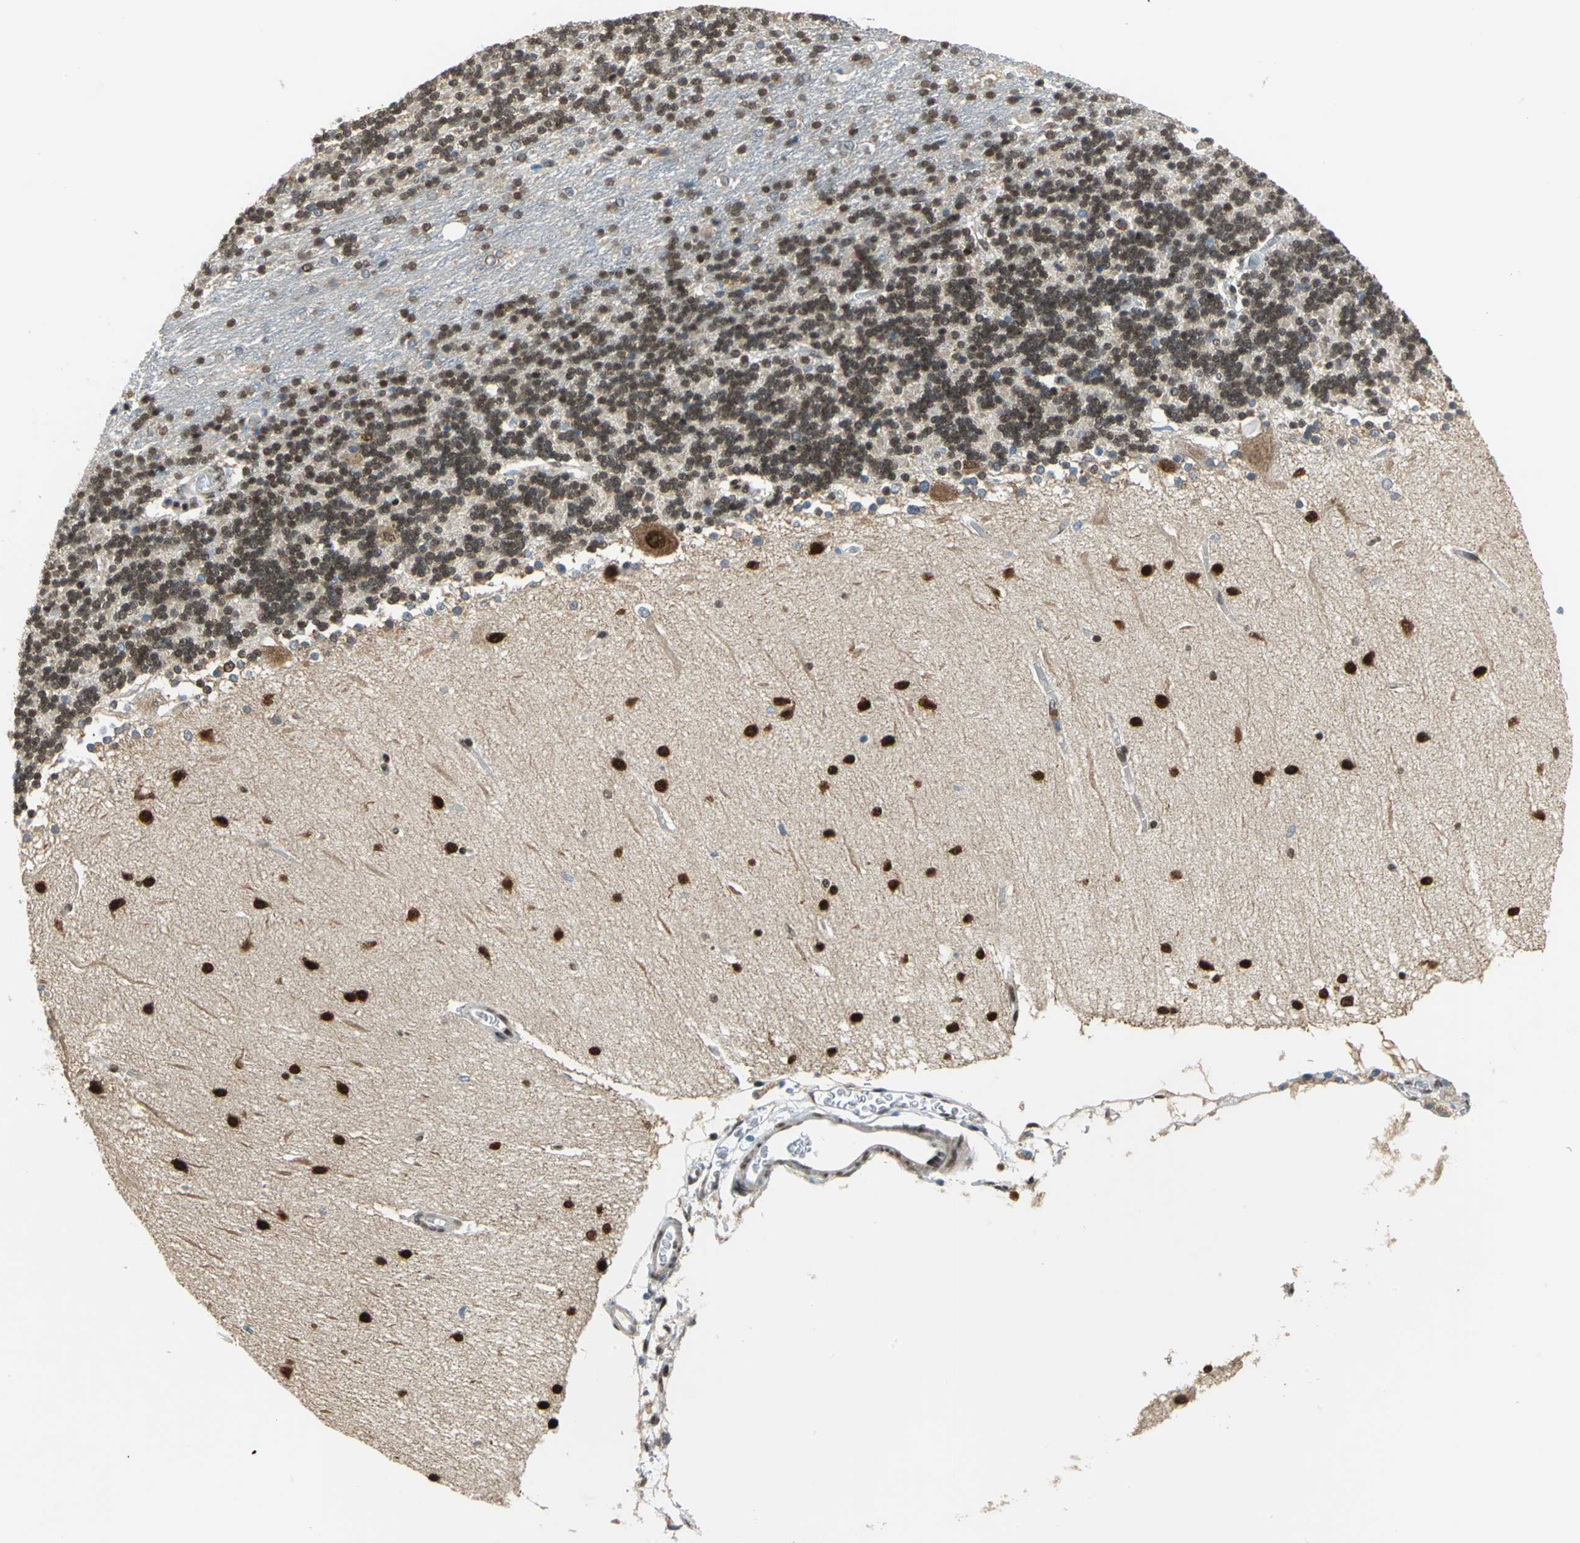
{"staining": {"intensity": "moderate", "quantity": ">75%", "location": "cytoplasmic/membranous,nuclear"}, "tissue": "cerebellum", "cell_type": "Cells in granular layer", "image_type": "normal", "snomed": [{"axis": "morphology", "description": "Normal tissue, NOS"}, {"axis": "topography", "description": "Cerebellum"}], "caption": "Immunohistochemical staining of unremarkable cerebellum reveals moderate cytoplasmic/membranous,nuclear protein staining in approximately >75% of cells in granular layer.", "gene": "RBFOX2", "patient": {"sex": "female", "age": 54}}